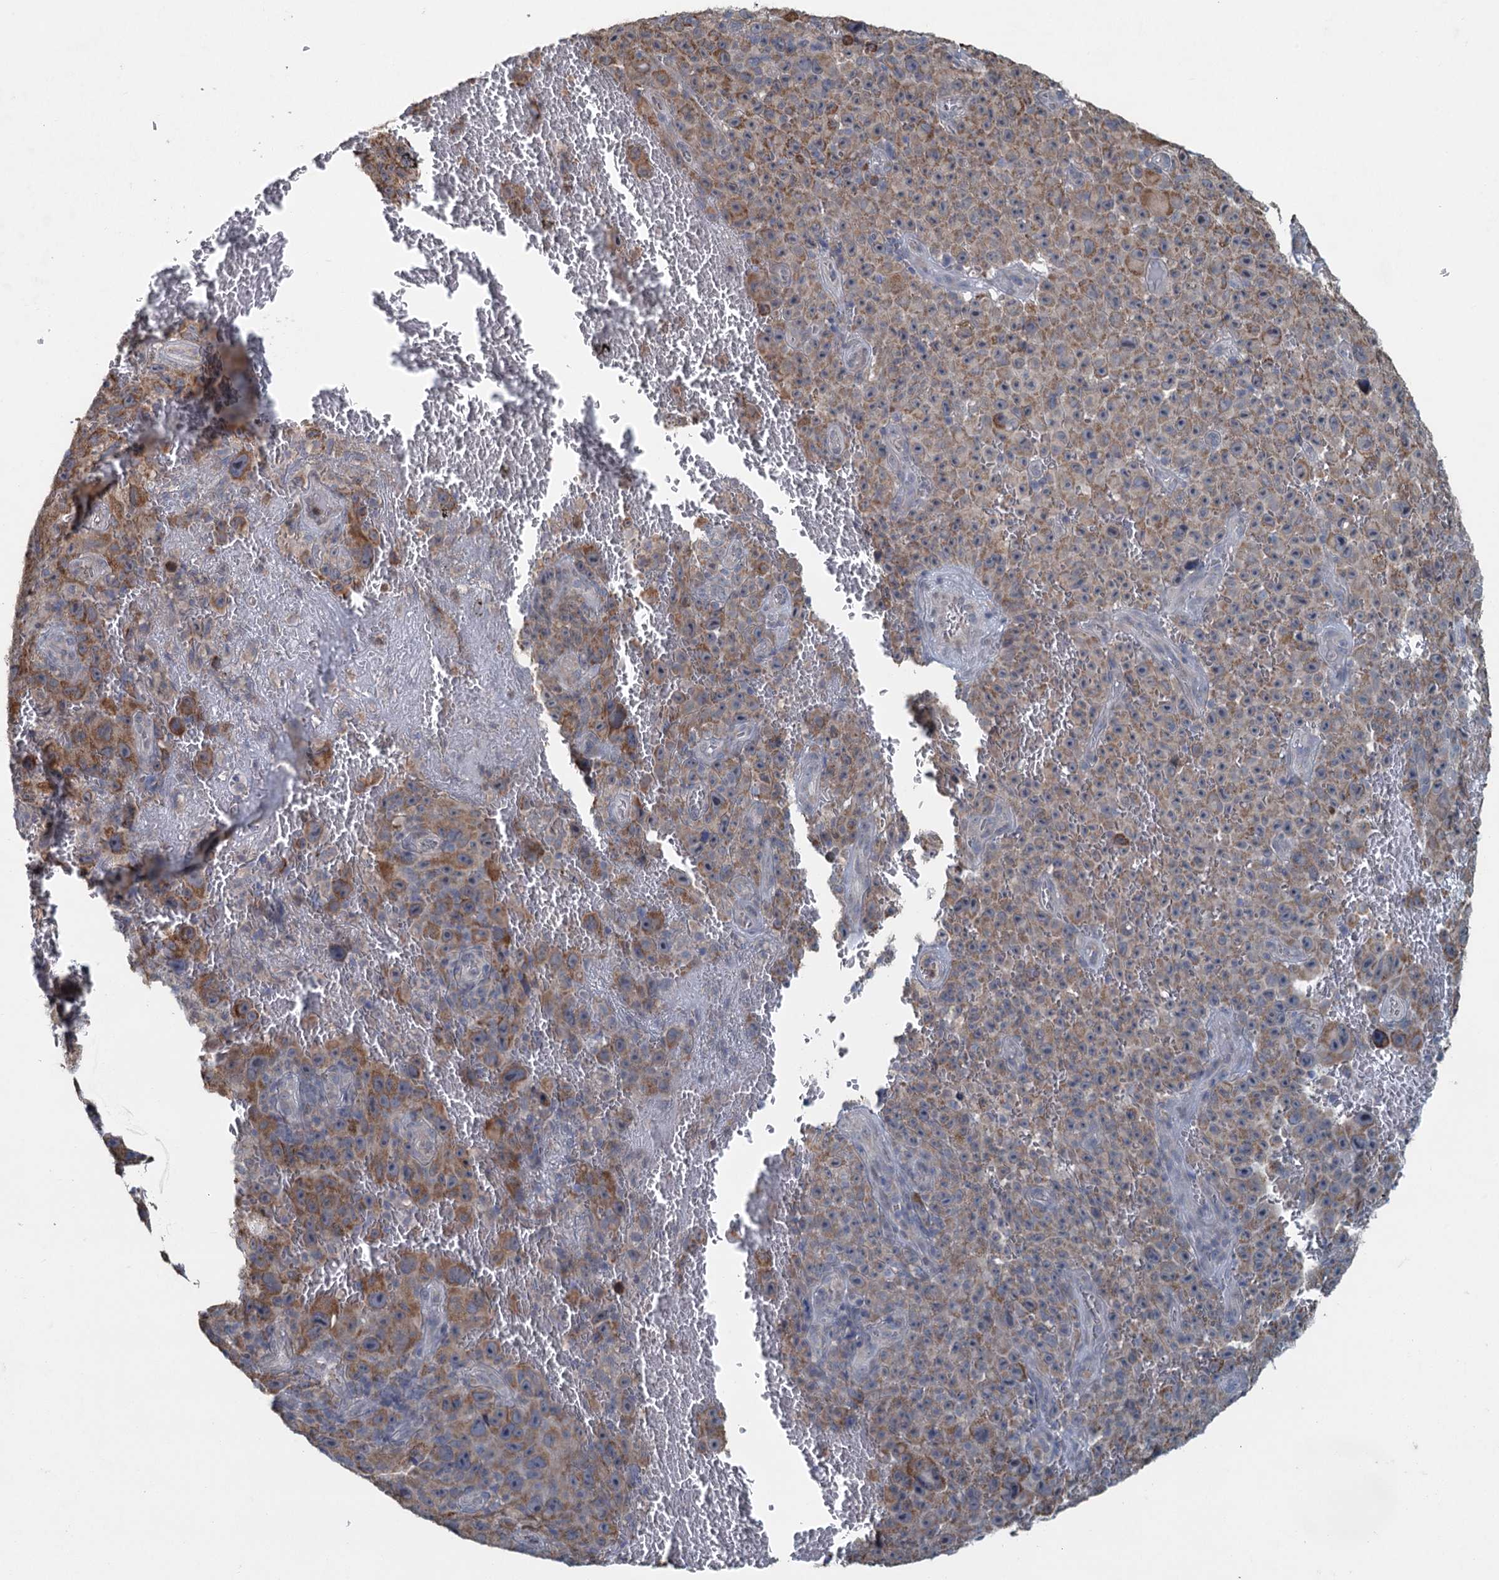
{"staining": {"intensity": "moderate", "quantity": "<25%", "location": "cytoplasmic/membranous"}, "tissue": "melanoma", "cell_type": "Tumor cells", "image_type": "cancer", "snomed": [{"axis": "morphology", "description": "Malignant melanoma, NOS"}, {"axis": "topography", "description": "Skin"}], "caption": "DAB immunohistochemical staining of malignant melanoma exhibits moderate cytoplasmic/membranous protein expression in about <25% of tumor cells.", "gene": "TEX35", "patient": {"sex": "female", "age": 82}}